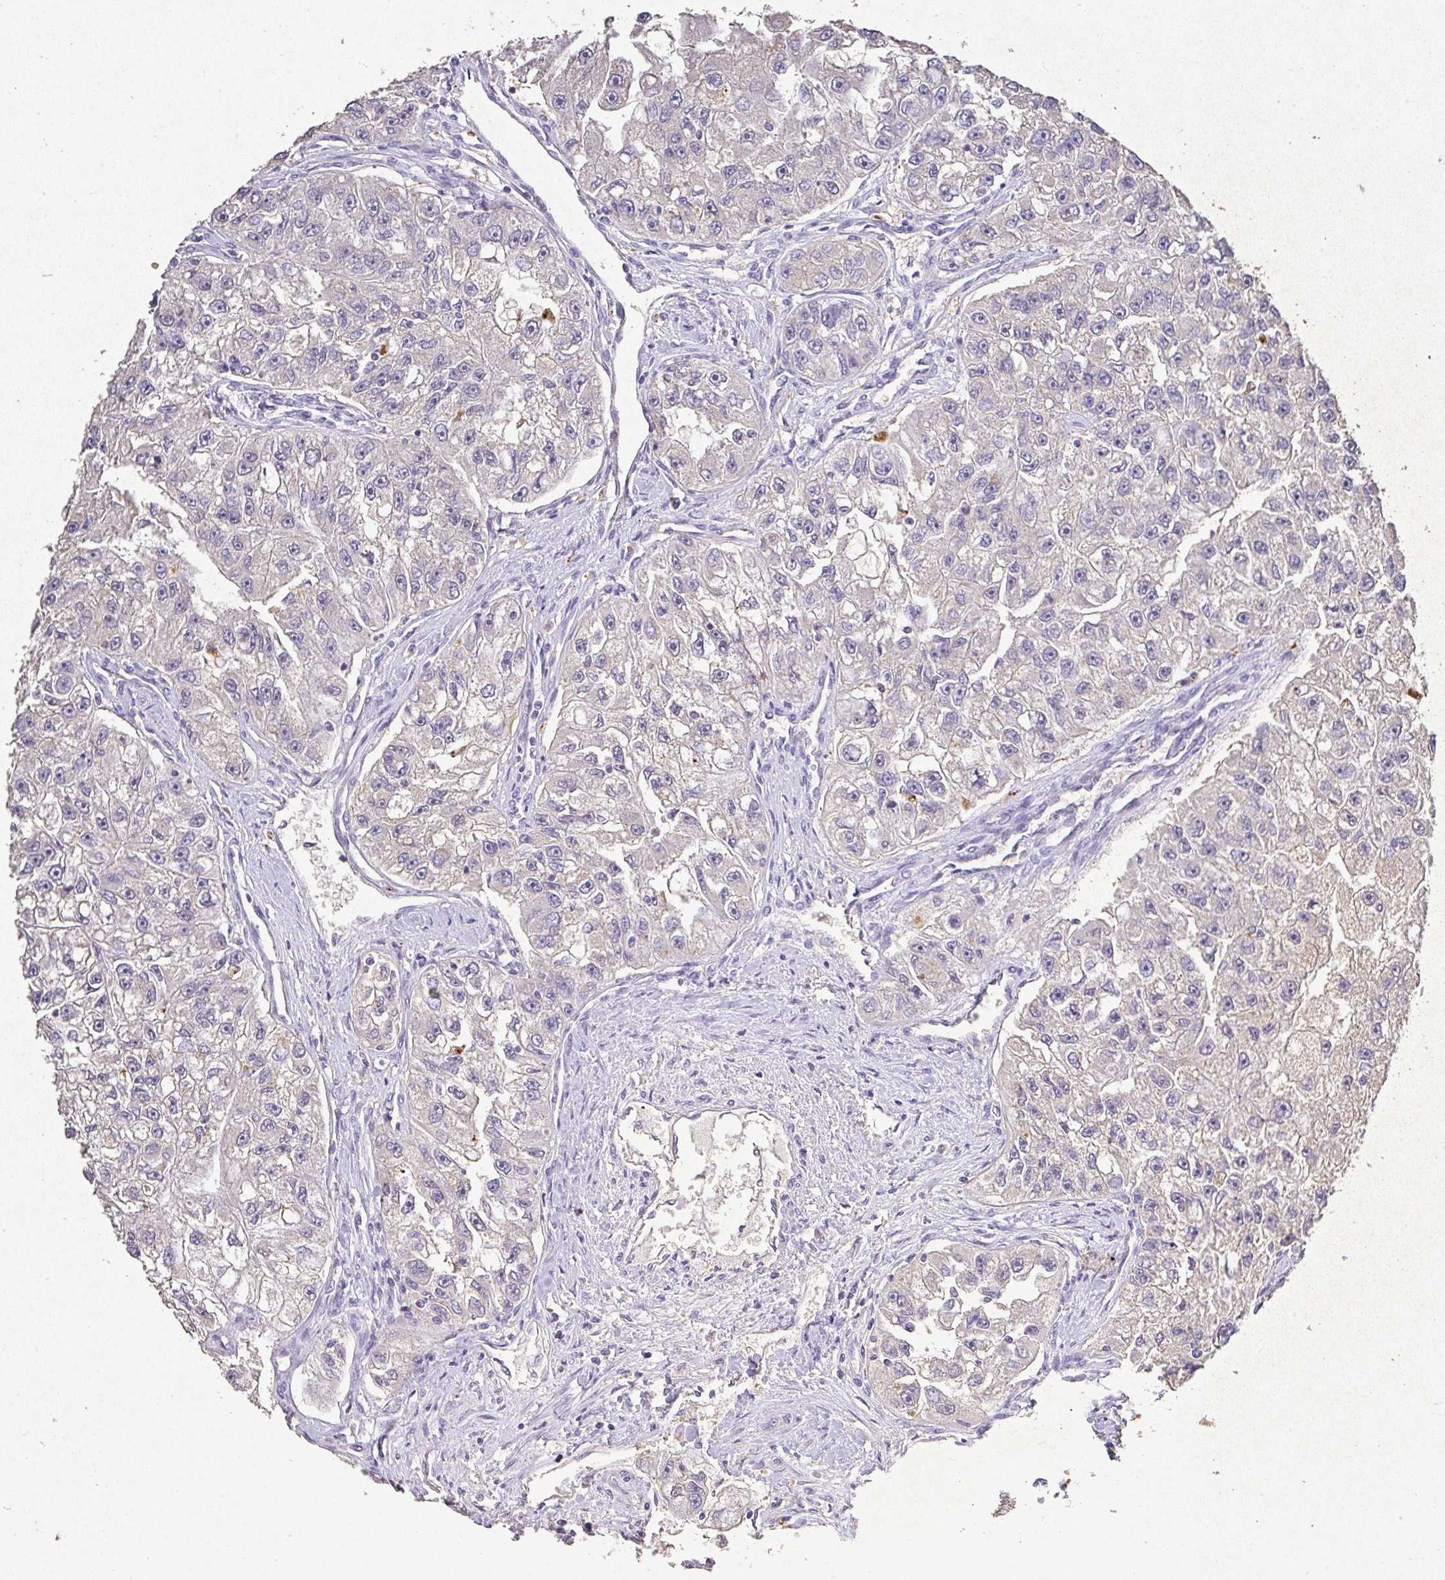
{"staining": {"intensity": "negative", "quantity": "none", "location": "none"}, "tissue": "renal cancer", "cell_type": "Tumor cells", "image_type": "cancer", "snomed": [{"axis": "morphology", "description": "Adenocarcinoma, NOS"}, {"axis": "topography", "description": "Kidney"}], "caption": "Histopathology image shows no protein positivity in tumor cells of adenocarcinoma (renal) tissue.", "gene": "RPS2", "patient": {"sex": "male", "age": 63}}